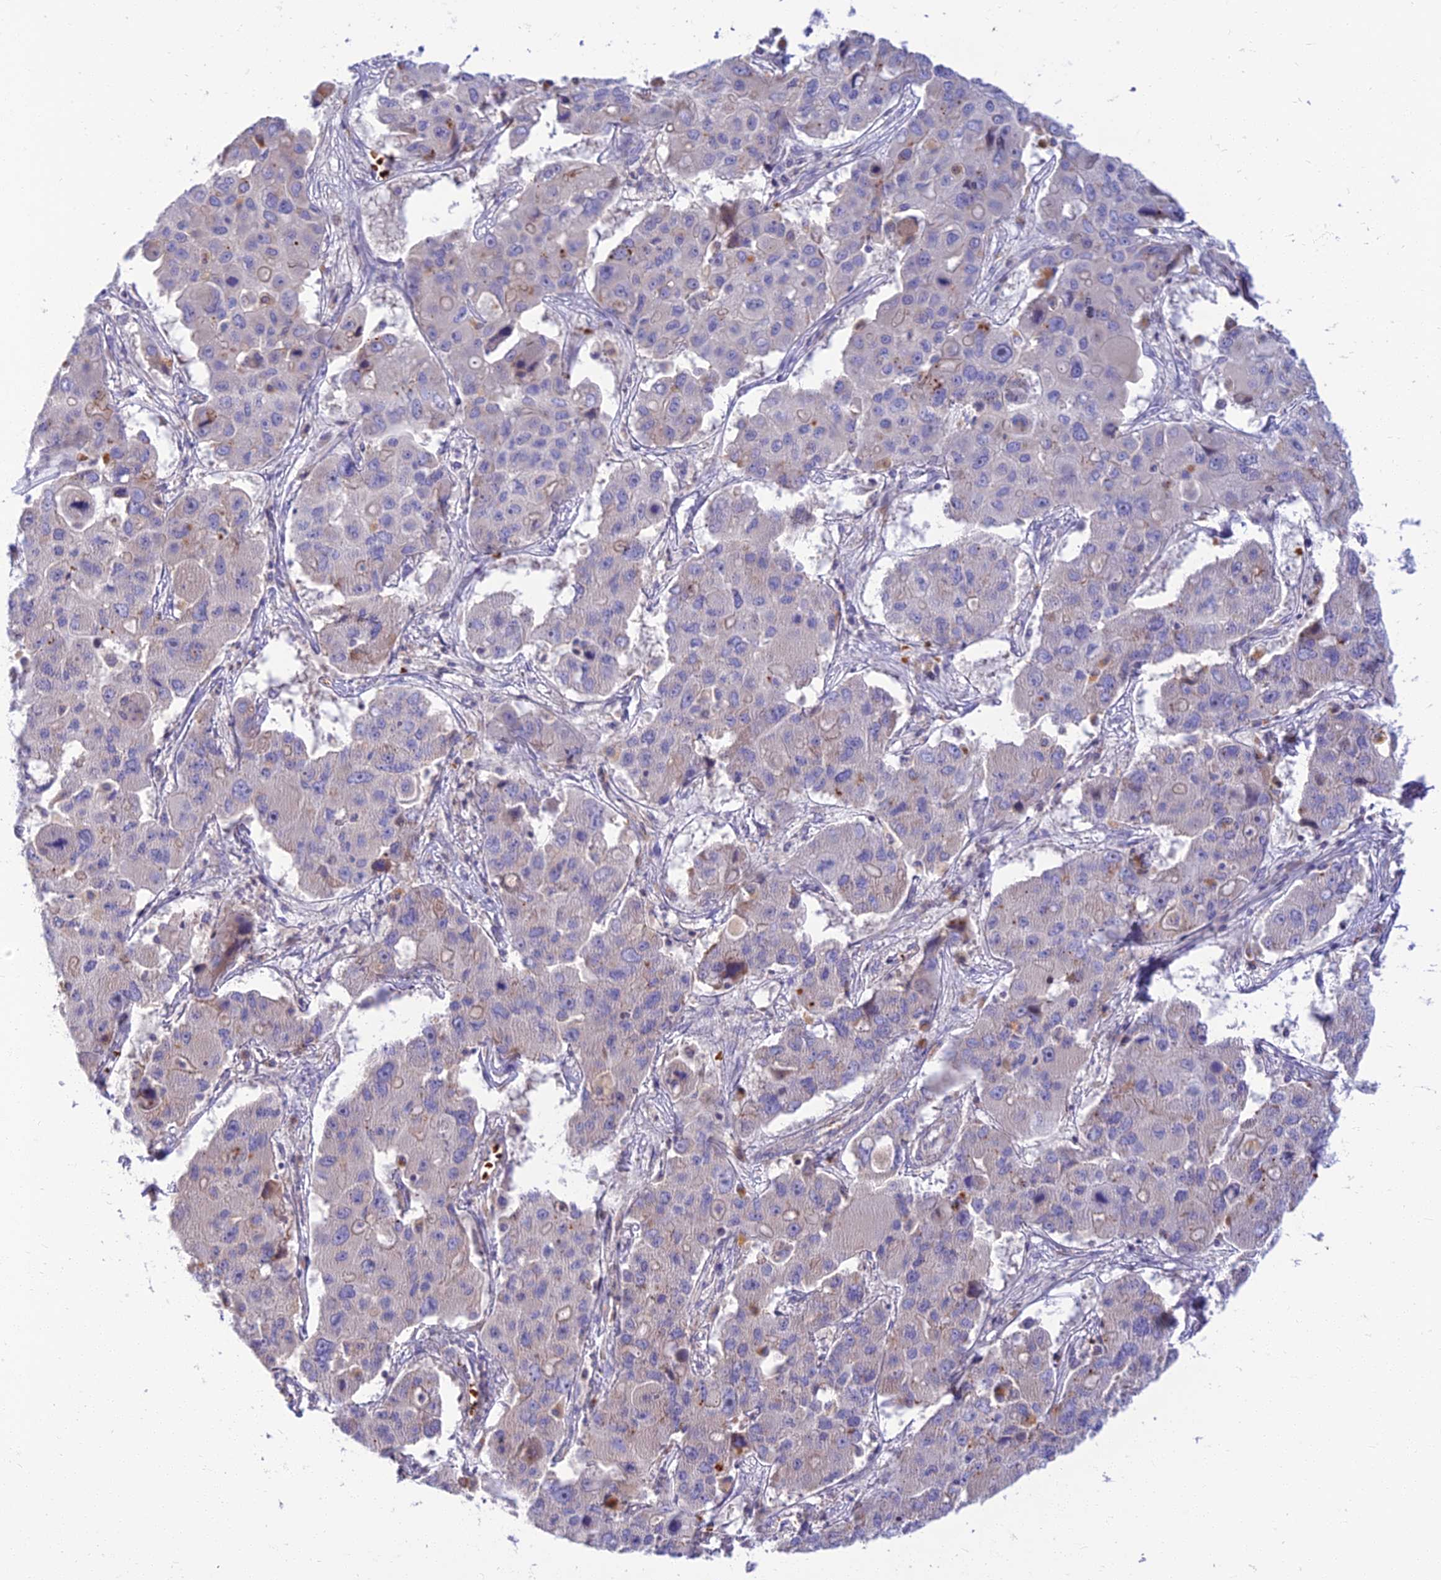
{"staining": {"intensity": "weak", "quantity": "<25%", "location": "cytoplasmic/membranous"}, "tissue": "liver cancer", "cell_type": "Tumor cells", "image_type": "cancer", "snomed": [{"axis": "morphology", "description": "Cholangiocarcinoma"}, {"axis": "topography", "description": "Liver"}], "caption": "The immunohistochemistry histopathology image has no significant expression in tumor cells of liver cancer (cholangiocarcinoma) tissue. (DAB (3,3'-diaminobenzidine) IHC, high magnification).", "gene": "CLIP4", "patient": {"sex": "male", "age": 67}}